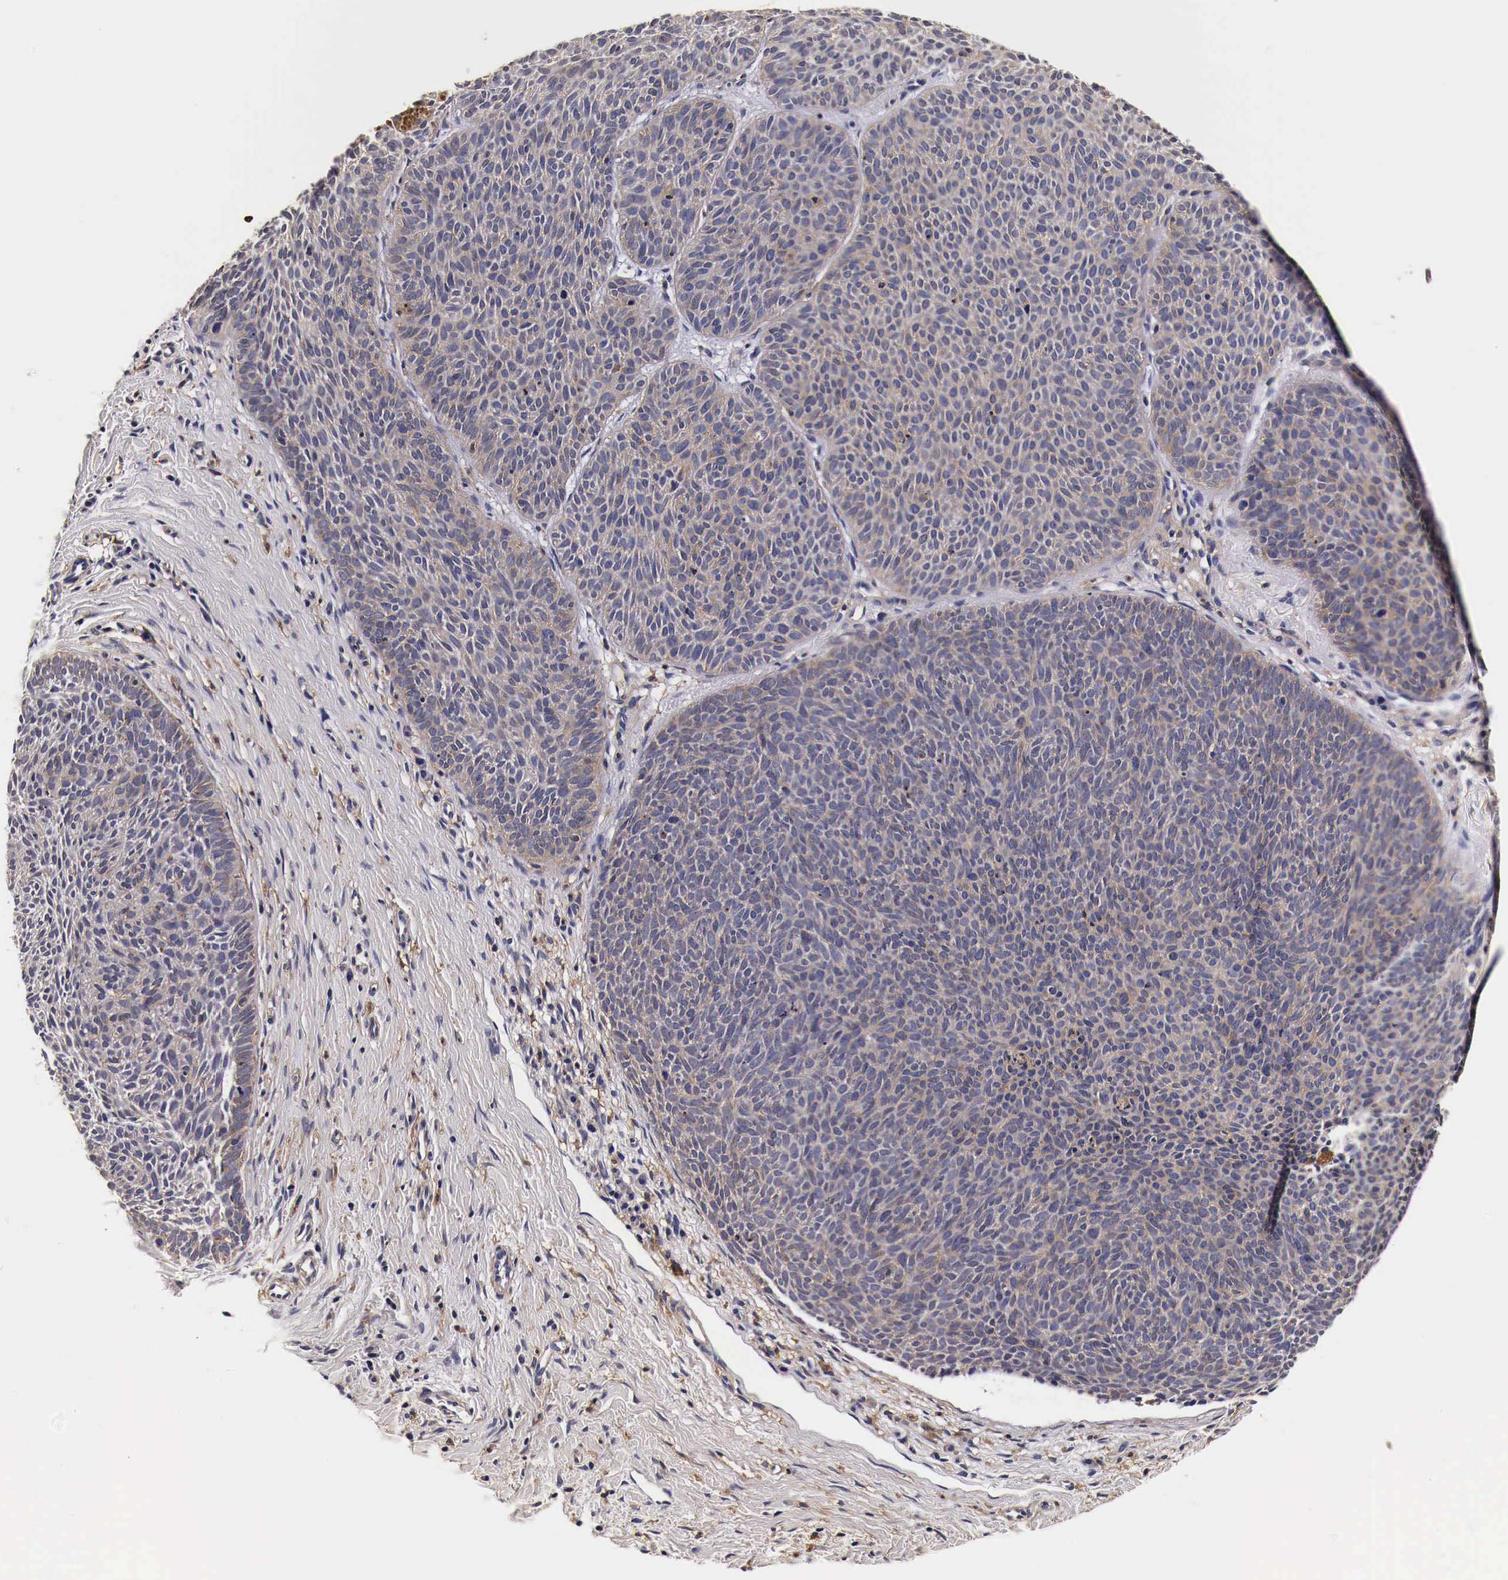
{"staining": {"intensity": "weak", "quantity": "25%-75%", "location": "cytoplasmic/membranous"}, "tissue": "skin cancer", "cell_type": "Tumor cells", "image_type": "cancer", "snomed": [{"axis": "morphology", "description": "Basal cell carcinoma"}, {"axis": "topography", "description": "Skin"}], "caption": "Protein expression analysis of human basal cell carcinoma (skin) reveals weak cytoplasmic/membranous expression in about 25%-75% of tumor cells. (DAB (3,3'-diaminobenzidine) = brown stain, brightfield microscopy at high magnification).", "gene": "RP2", "patient": {"sex": "male", "age": 84}}